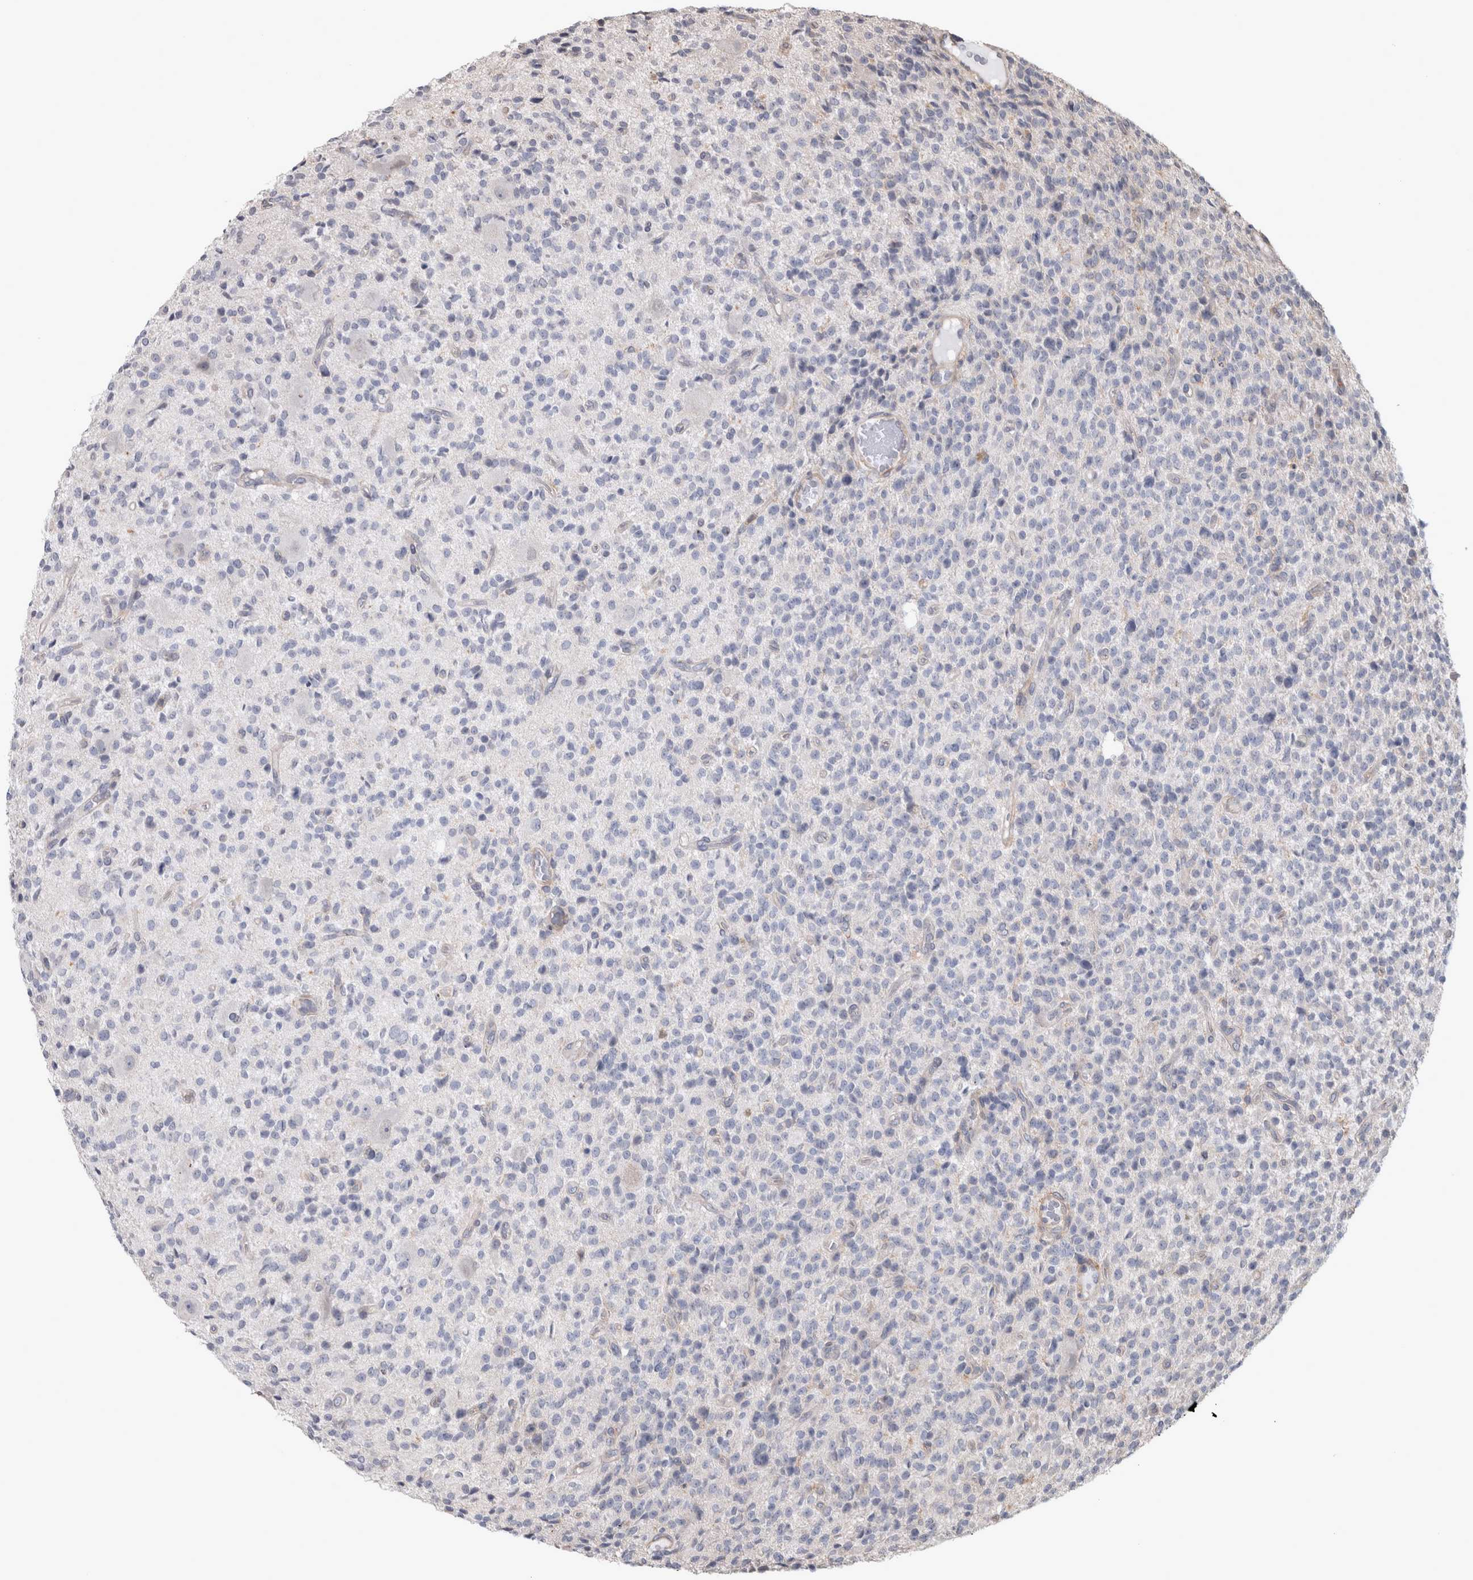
{"staining": {"intensity": "negative", "quantity": "none", "location": "none"}, "tissue": "glioma", "cell_type": "Tumor cells", "image_type": "cancer", "snomed": [{"axis": "morphology", "description": "Glioma, malignant, High grade"}, {"axis": "topography", "description": "Brain"}], "caption": "The histopathology image displays no staining of tumor cells in high-grade glioma (malignant).", "gene": "SPATA48", "patient": {"sex": "male", "age": 34}}